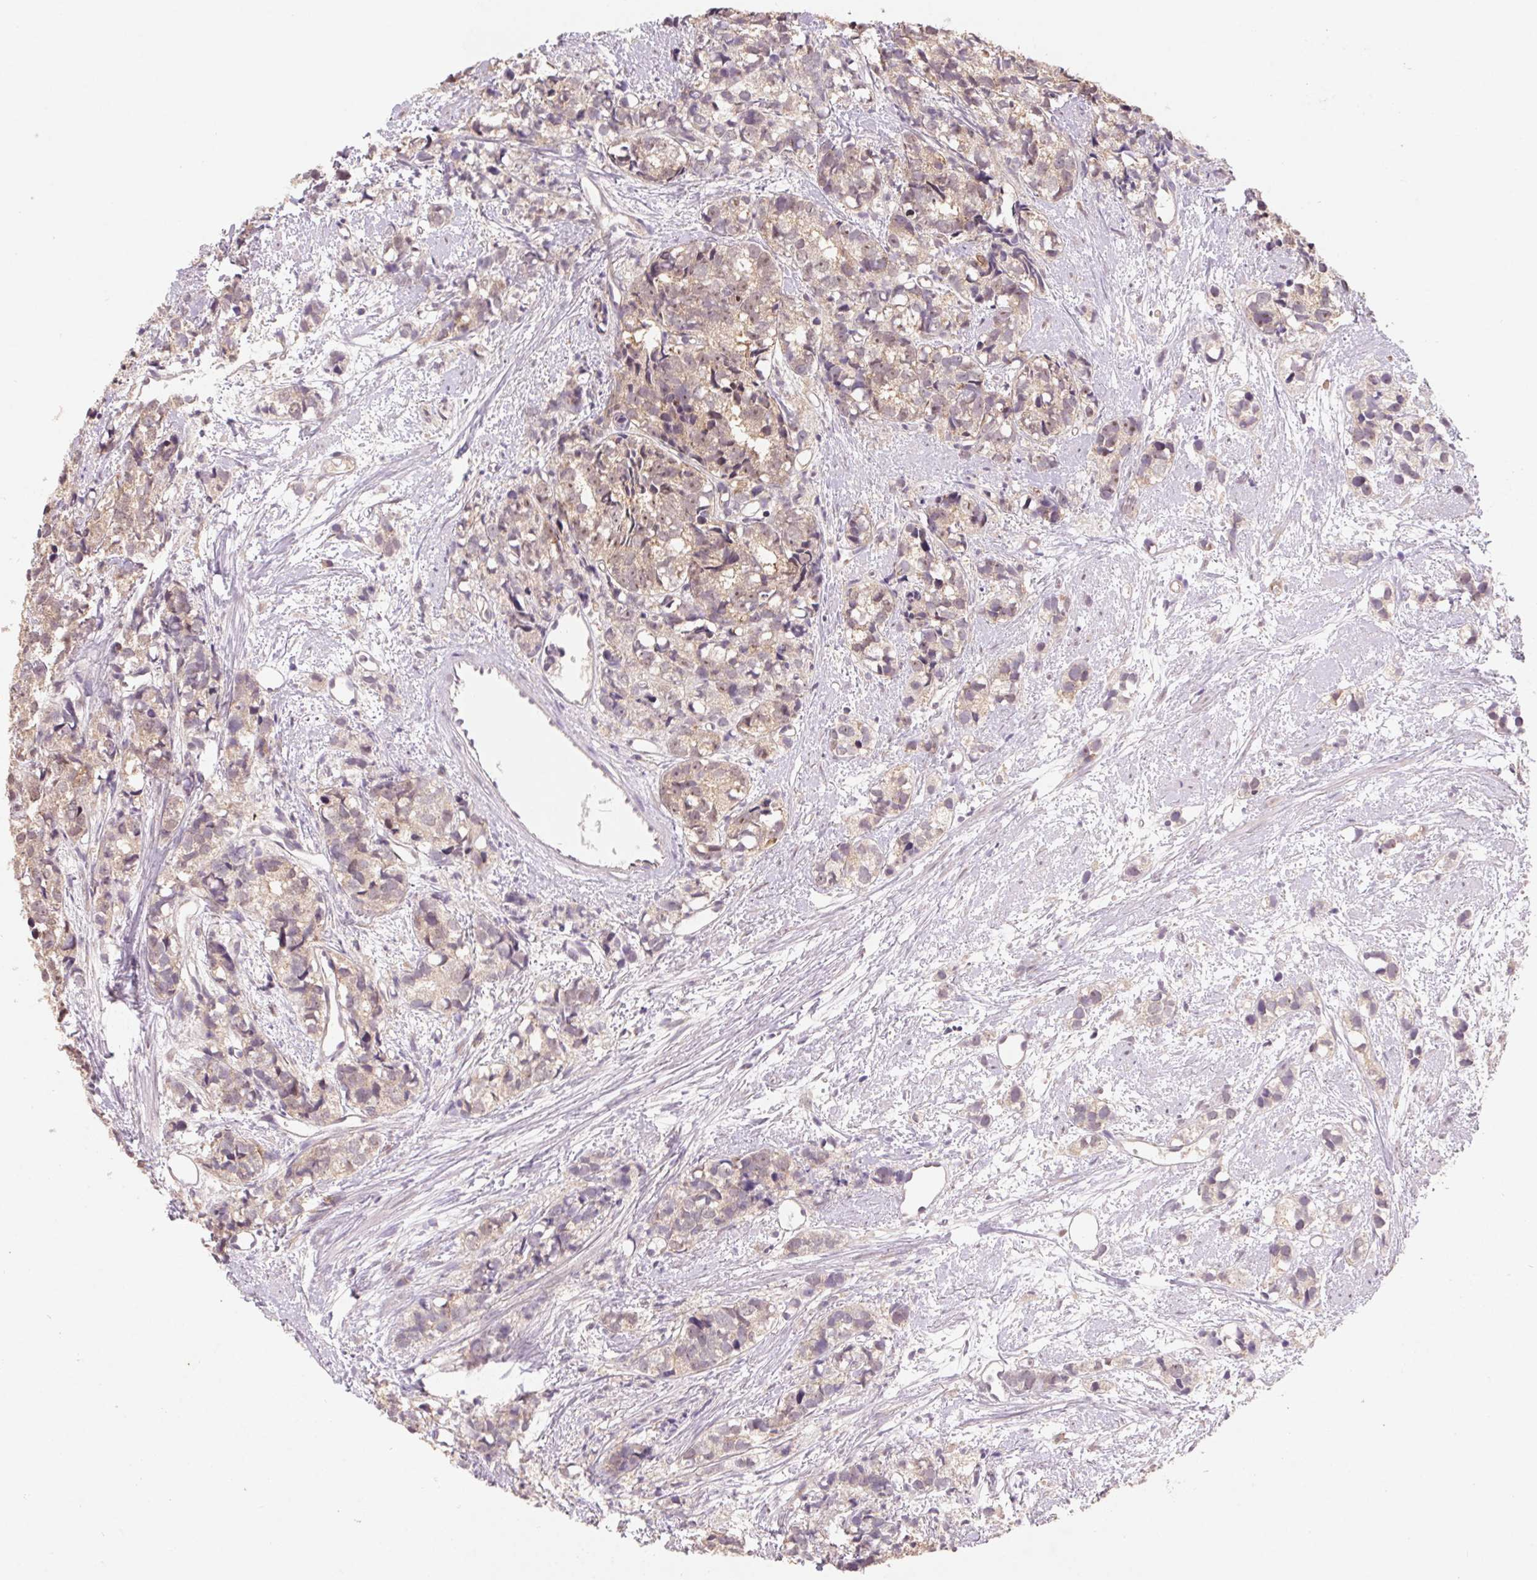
{"staining": {"intensity": "moderate", "quantity": "25%-75%", "location": "cytoplasmic/membranous,nuclear"}, "tissue": "prostate cancer", "cell_type": "Tumor cells", "image_type": "cancer", "snomed": [{"axis": "morphology", "description": "Adenocarcinoma, High grade"}, {"axis": "topography", "description": "Prostate"}], "caption": "A brown stain shows moderate cytoplasmic/membranous and nuclear positivity of a protein in high-grade adenocarcinoma (prostate) tumor cells.", "gene": "RPL27A", "patient": {"sex": "male", "age": 77}}